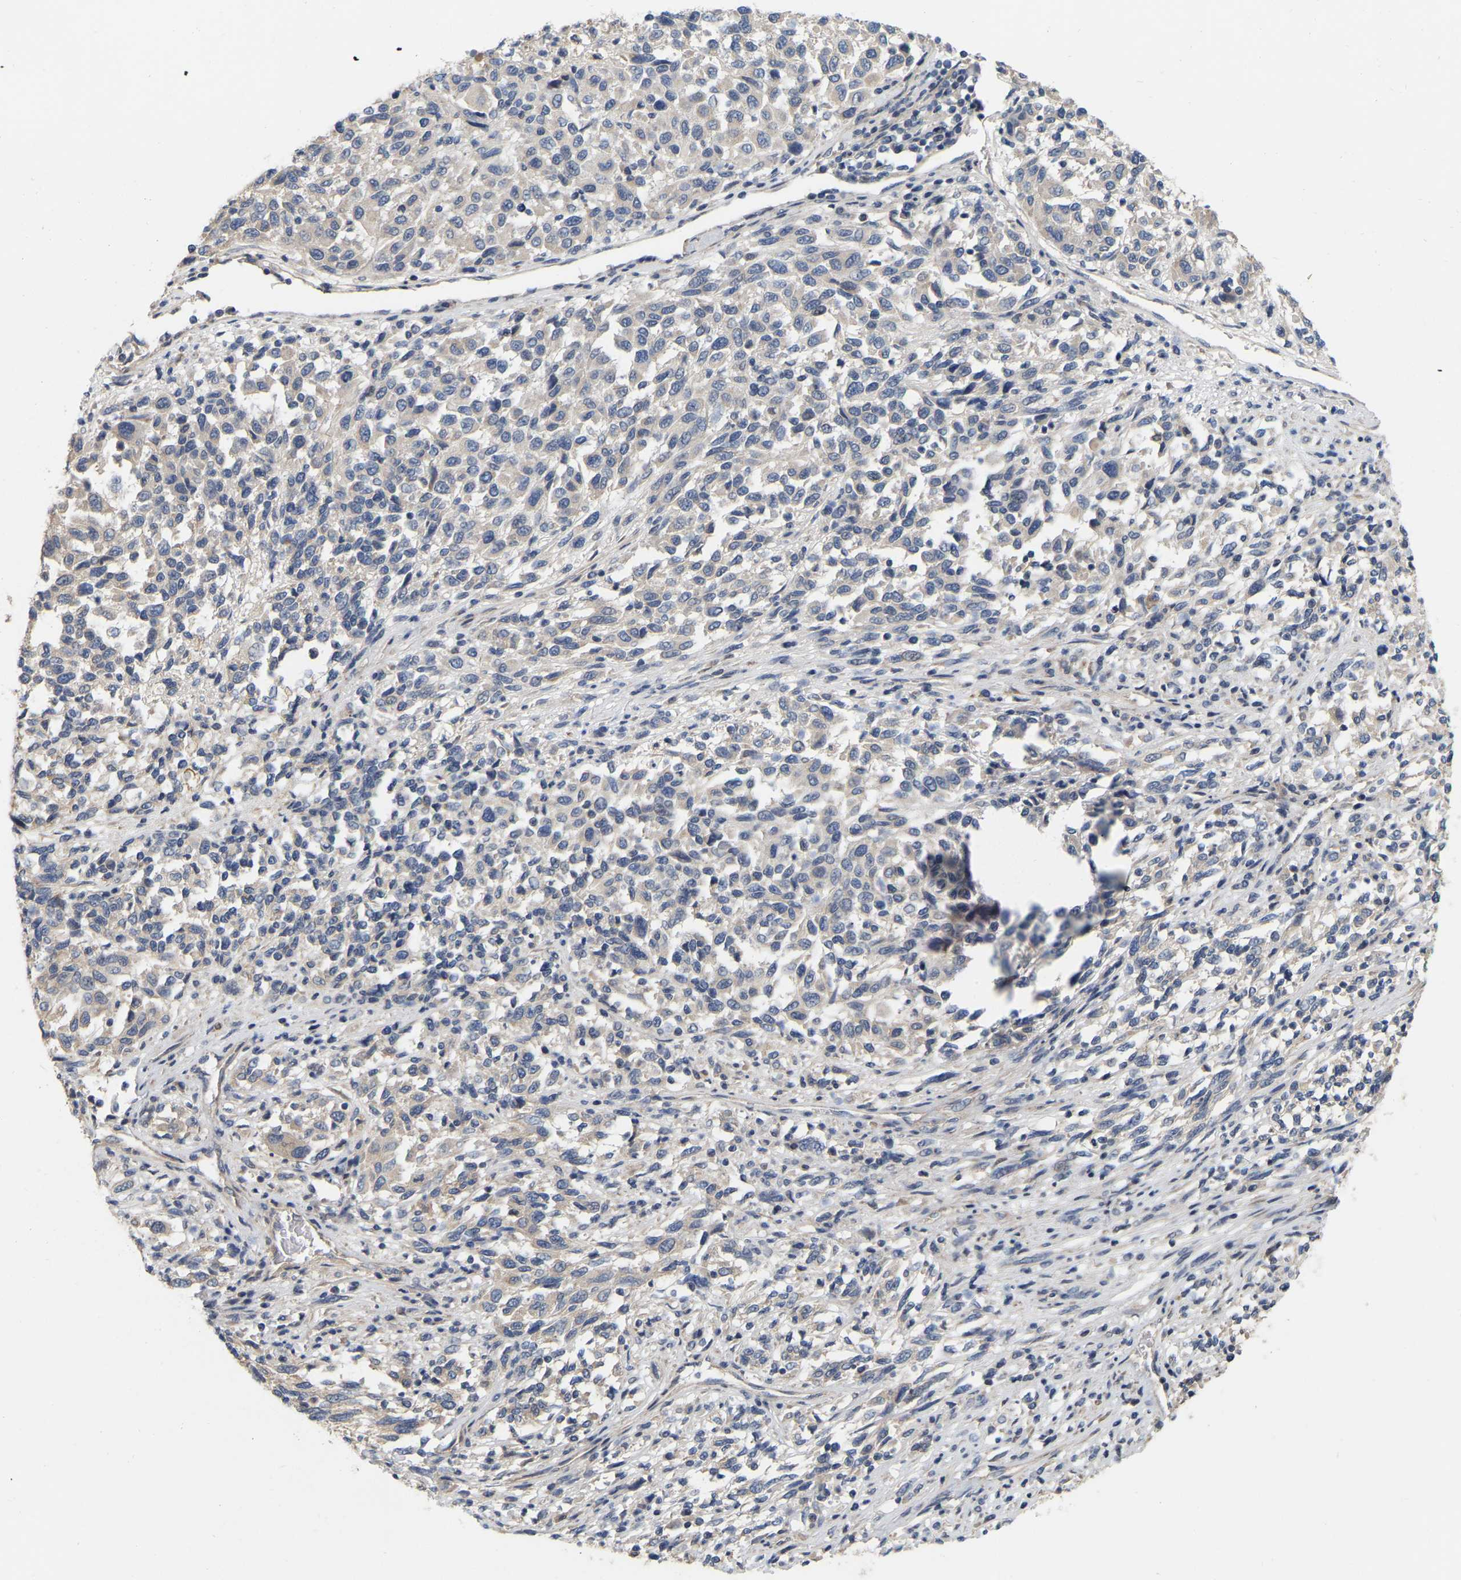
{"staining": {"intensity": "weak", "quantity": "<25%", "location": "cytoplasmic/membranous"}, "tissue": "melanoma", "cell_type": "Tumor cells", "image_type": "cancer", "snomed": [{"axis": "morphology", "description": "Malignant melanoma, Metastatic site"}, {"axis": "topography", "description": "Lymph node"}], "caption": "Immunohistochemistry histopathology image of neoplastic tissue: human melanoma stained with DAB (3,3'-diaminobenzidine) exhibits no significant protein staining in tumor cells.", "gene": "SSH1", "patient": {"sex": "male", "age": 61}}